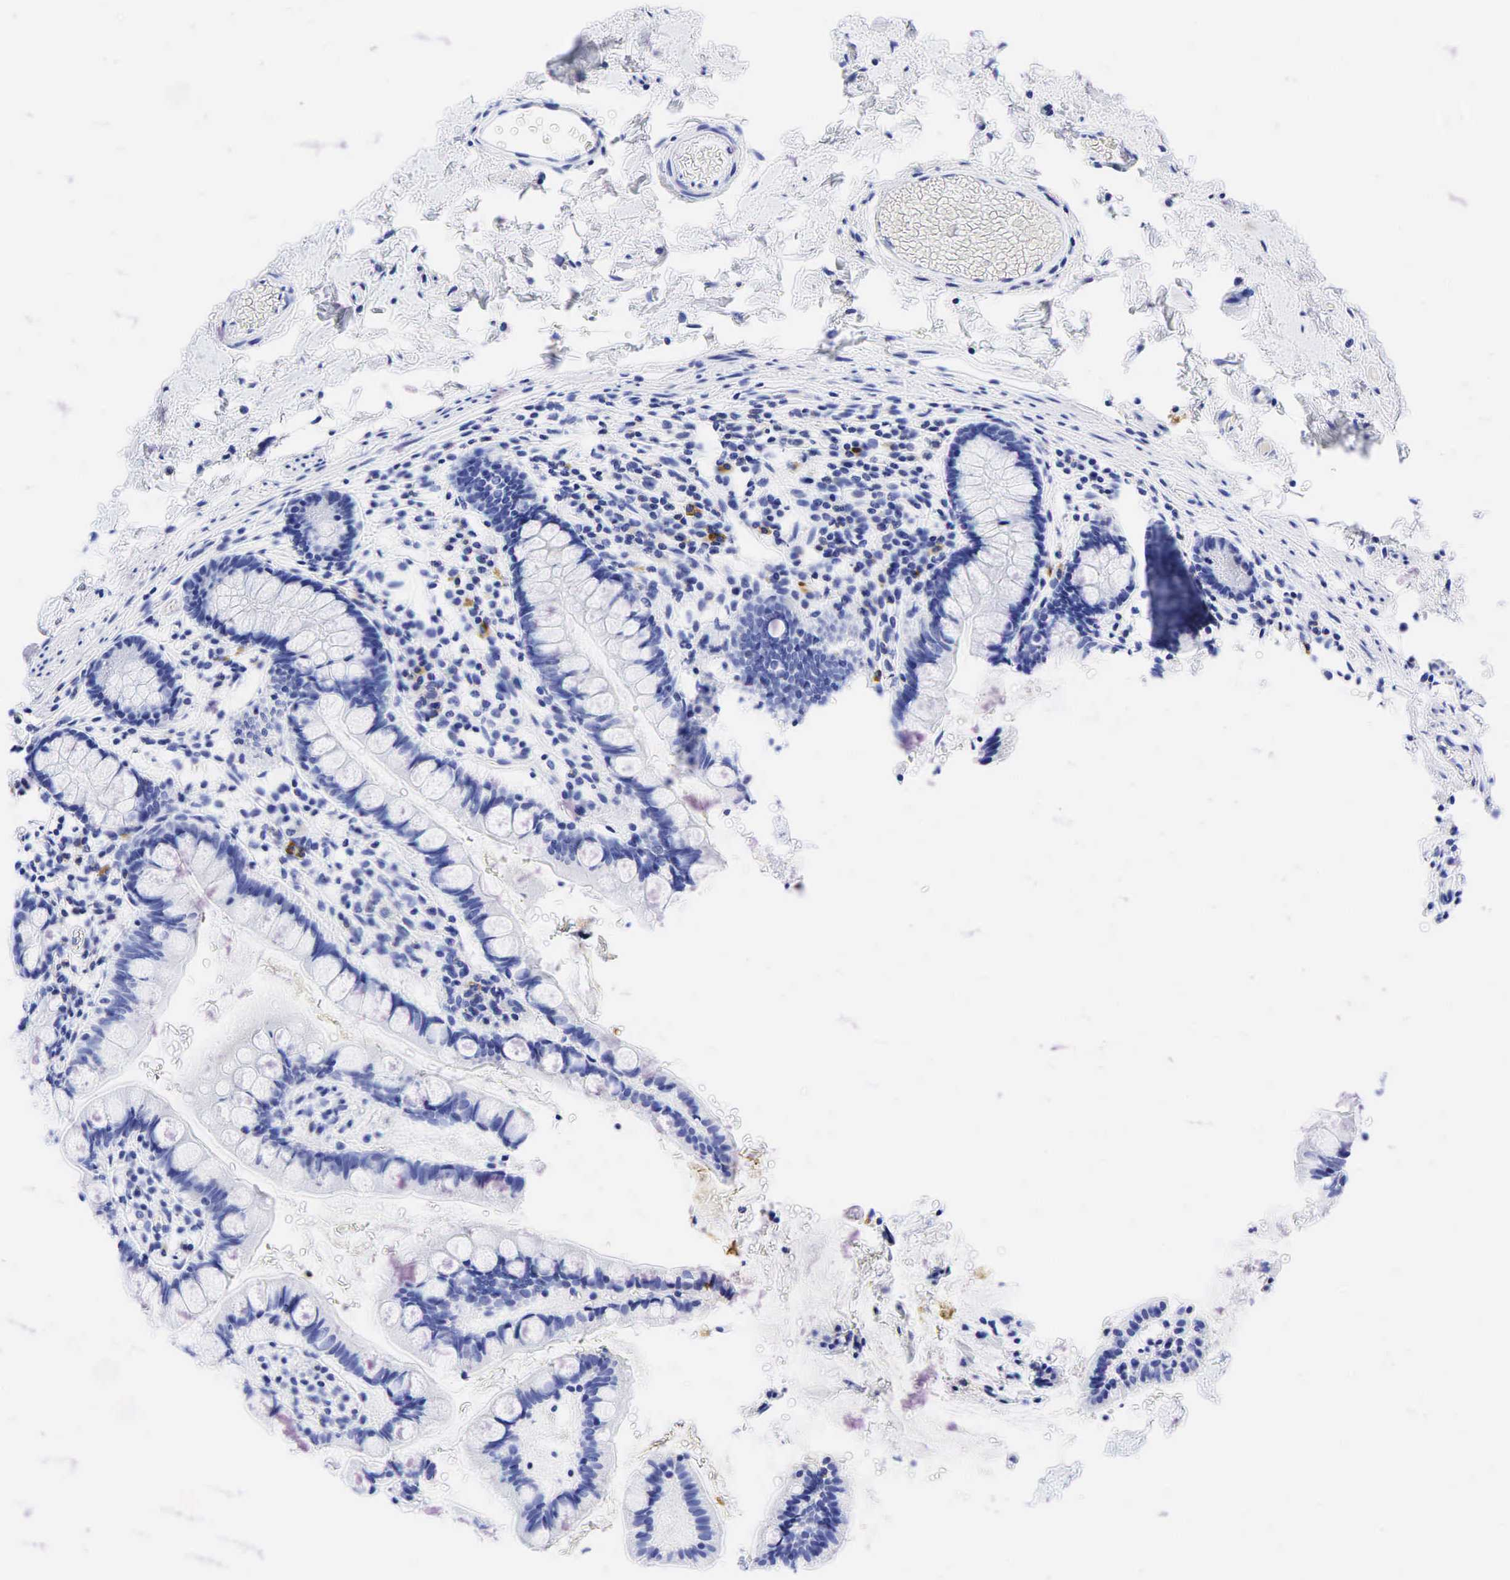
{"staining": {"intensity": "negative", "quantity": "none", "location": "none"}, "tissue": "colon", "cell_type": "Endothelial cells", "image_type": "normal", "snomed": [{"axis": "morphology", "description": "Normal tissue, NOS"}, {"axis": "topography", "description": "Colon"}], "caption": "Immunohistochemistry of normal human colon demonstrates no expression in endothelial cells. (Stains: DAB (3,3'-diaminobenzidine) IHC with hematoxylin counter stain, Microscopy: brightfield microscopy at high magnification).", "gene": "FUT4", "patient": {"sex": "male", "age": 54}}